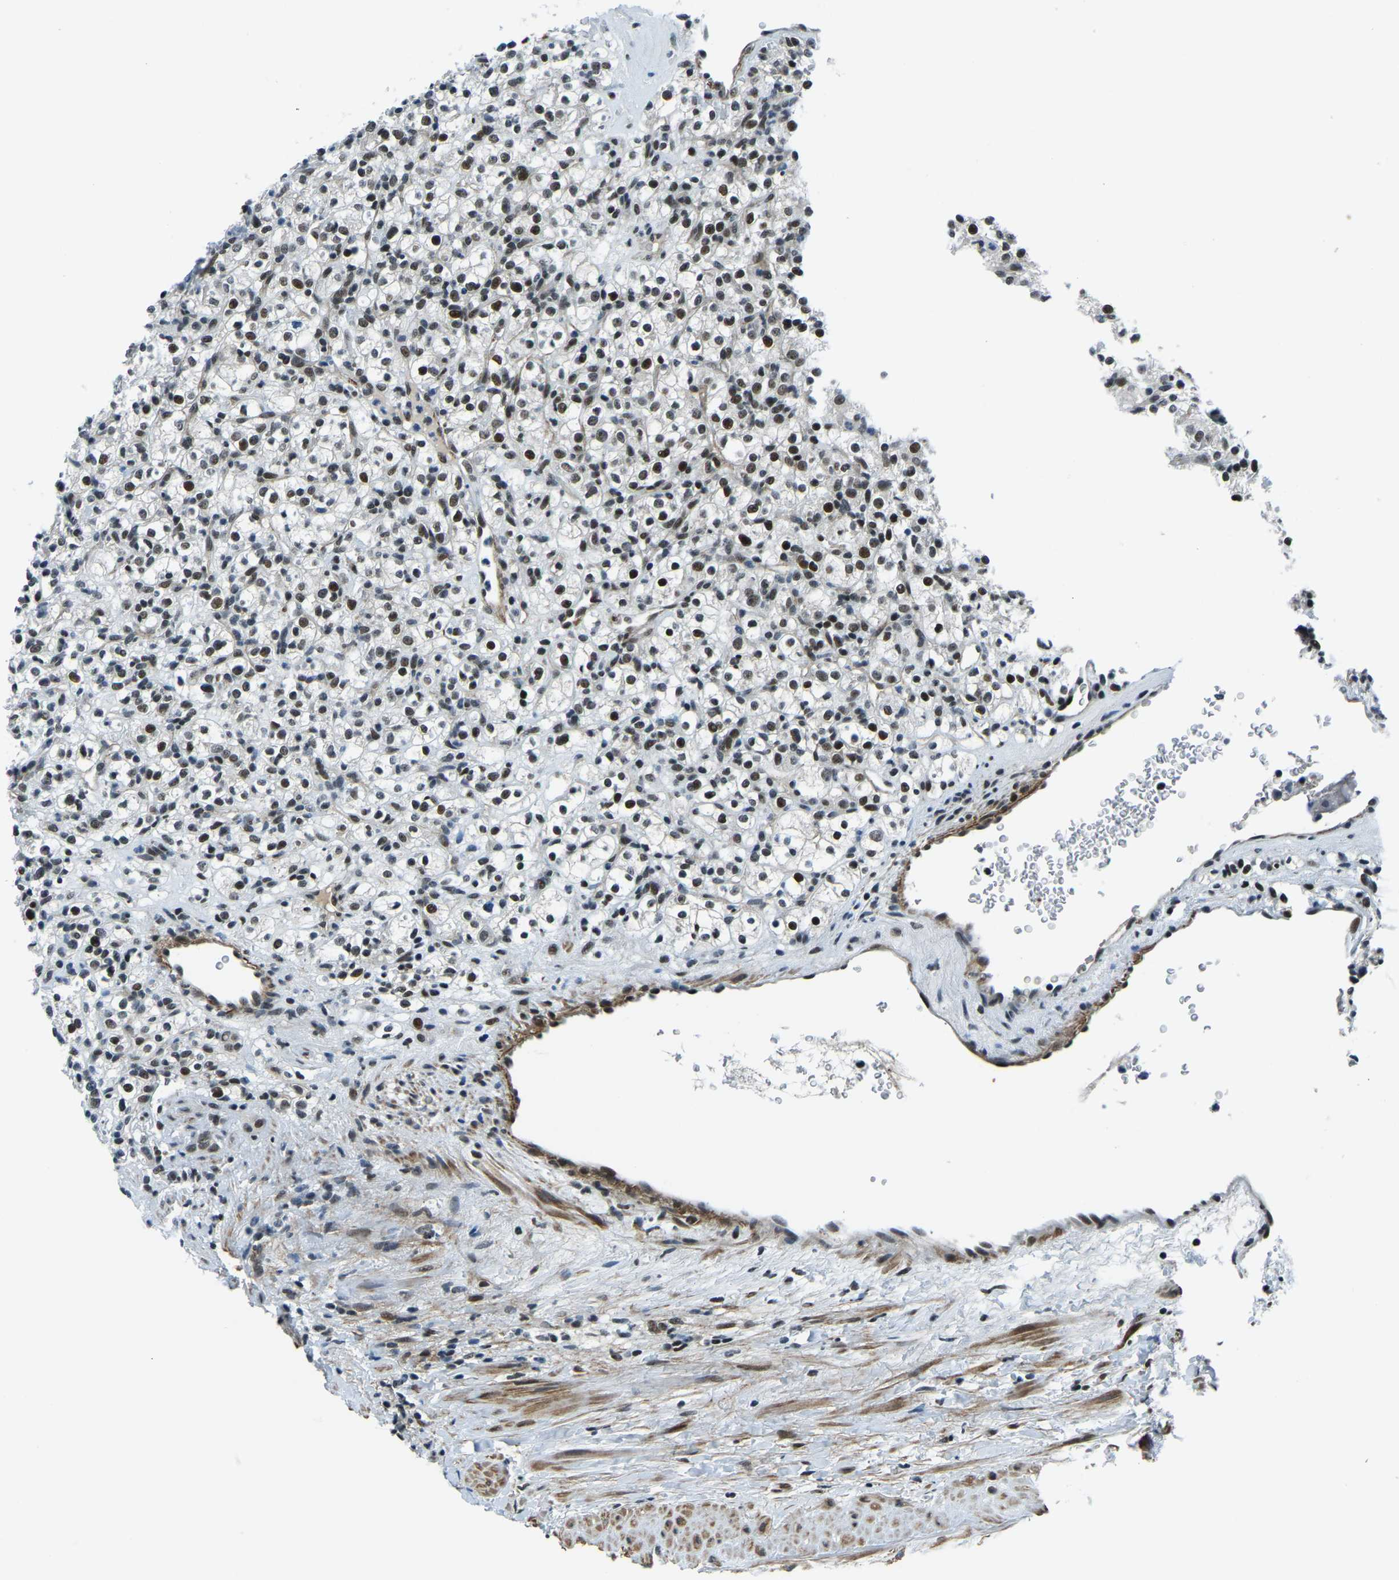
{"staining": {"intensity": "moderate", "quantity": "25%-75%", "location": "nuclear"}, "tissue": "renal cancer", "cell_type": "Tumor cells", "image_type": "cancer", "snomed": [{"axis": "morphology", "description": "Normal tissue, NOS"}, {"axis": "morphology", "description": "Adenocarcinoma, NOS"}, {"axis": "topography", "description": "Kidney"}], "caption": "A photomicrograph showing moderate nuclear positivity in approximately 25%-75% of tumor cells in renal adenocarcinoma, as visualized by brown immunohistochemical staining.", "gene": "PRCC", "patient": {"sex": "female", "age": 72}}